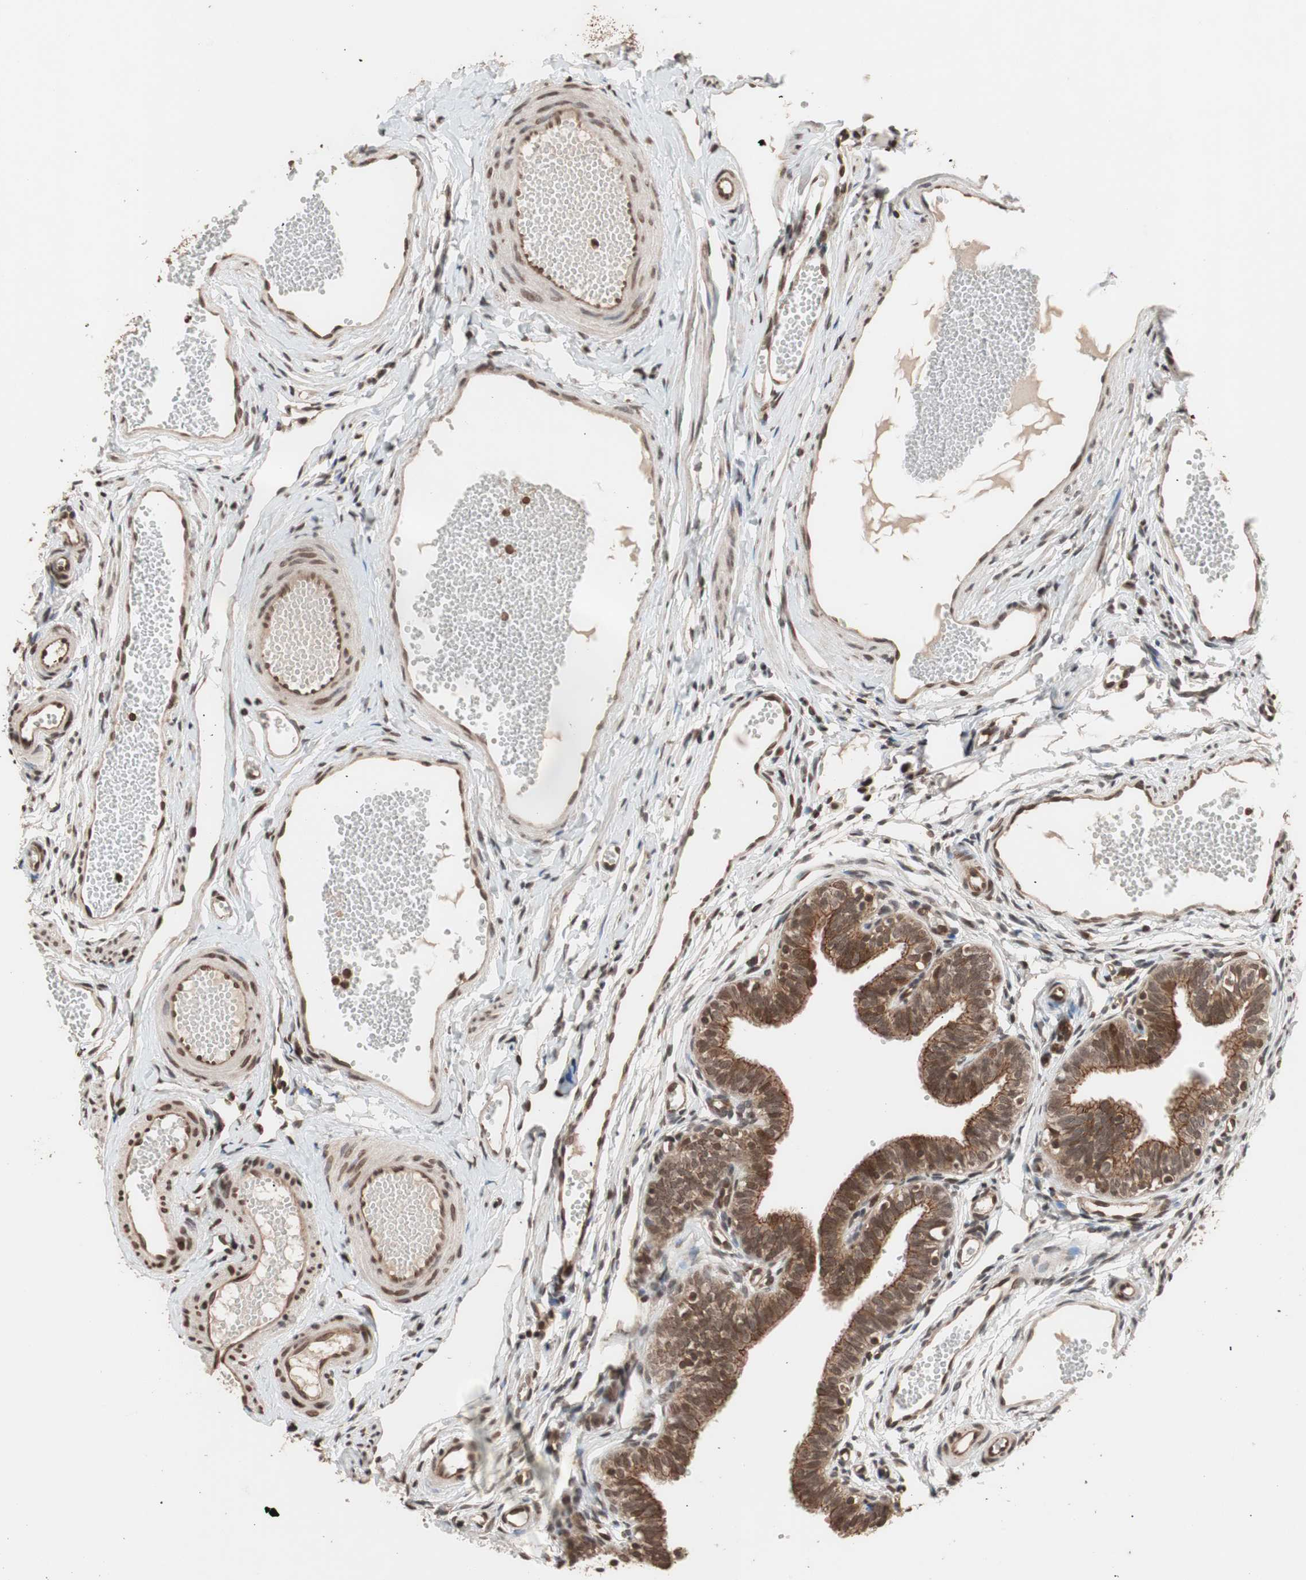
{"staining": {"intensity": "moderate", "quantity": ">75%", "location": "cytoplasmic/membranous"}, "tissue": "fallopian tube", "cell_type": "Glandular cells", "image_type": "normal", "snomed": [{"axis": "morphology", "description": "Normal tissue, NOS"}, {"axis": "topography", "description": "Fallopian tube"}, {"axis": "topography", "description": "Placenta"}], "caption": "IHC micrograph of unremarkable fallopian tube: human fallopian tube stained using immunohistochemistry (IHC) exhibits medium levels of moderate protein expression localized specifically in the cytoplasmic/membranous of glandular cells, appearing as a cytoplasmic/membranous brown color.", "gene": "ZFC3H1", "patient": {"sex": "female", "age": 34}}